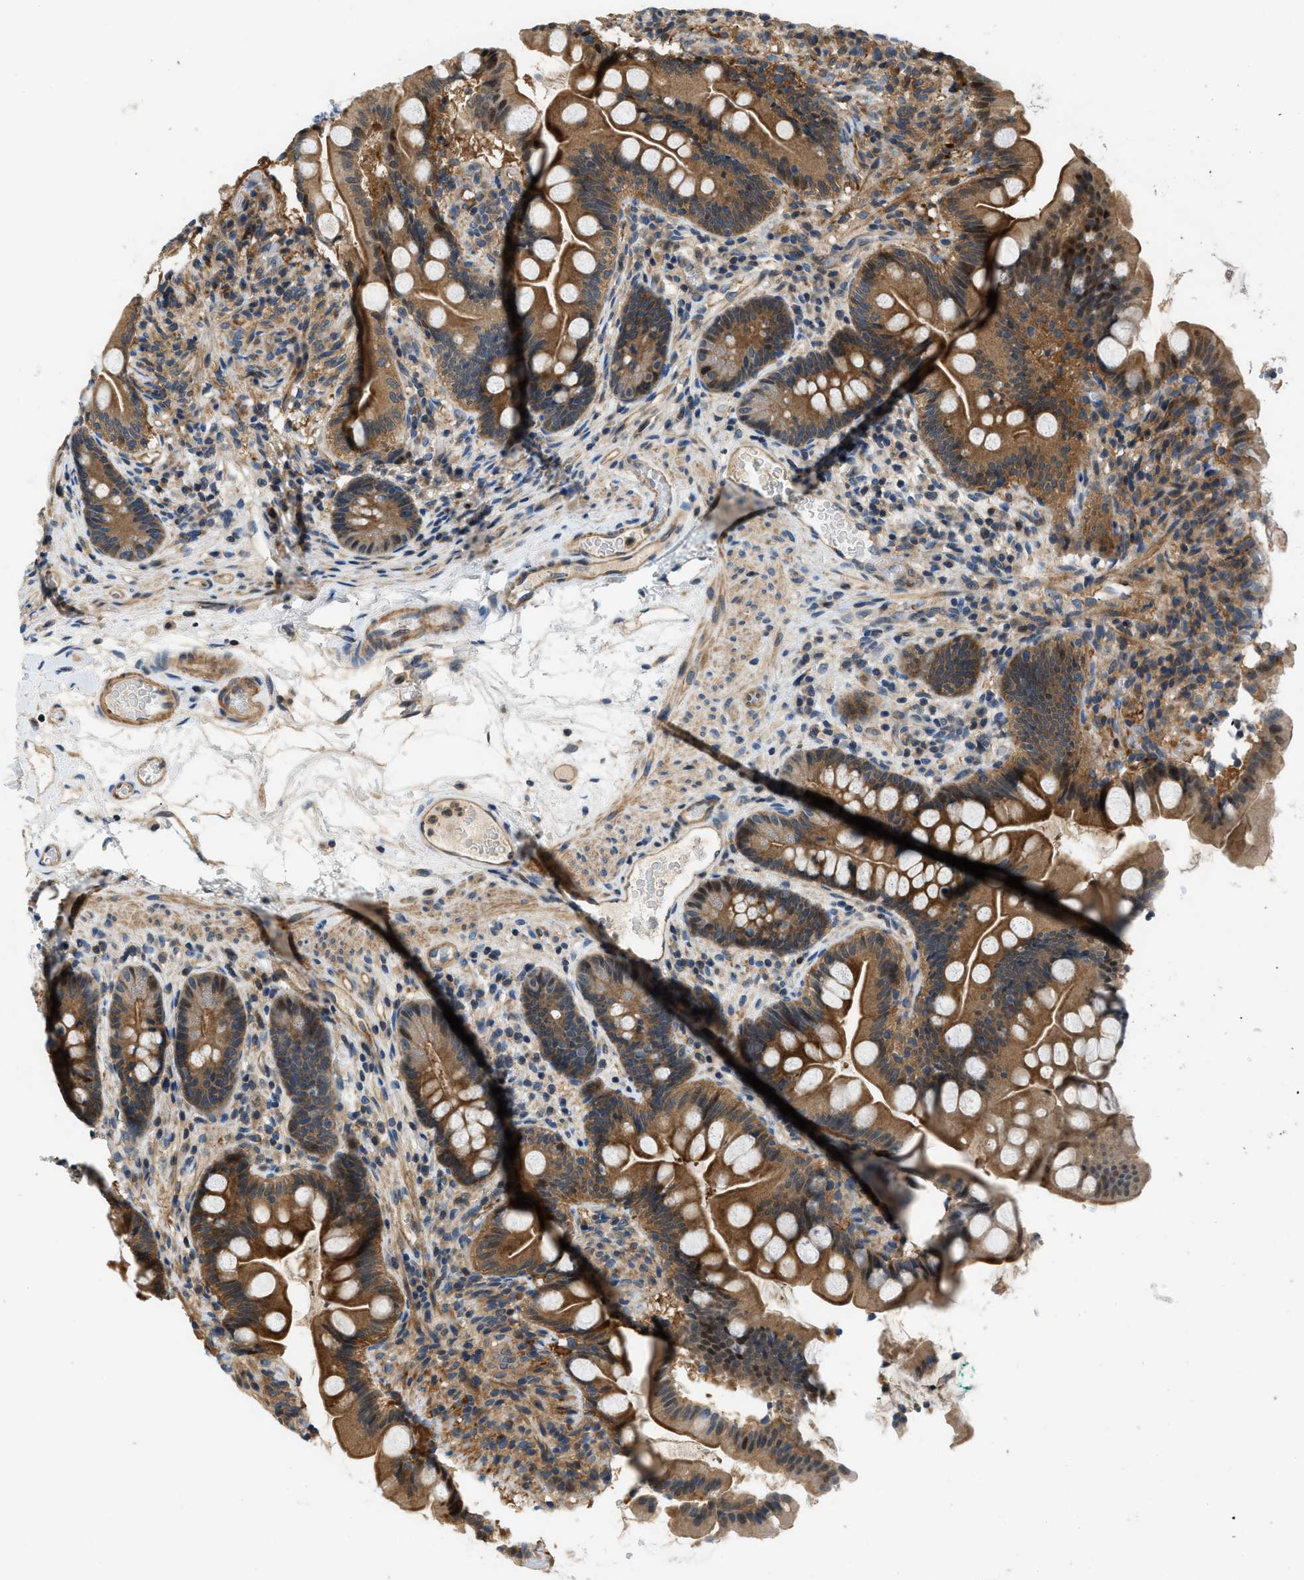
{"staining": {"intensity": "moderate", "quantity": ">75%", "location": "cytoplasmic/membranous"}, "tissue": "small intestine", "cell_type": "Glandular cells", "image_type": "normal", "snomed": [{"axis": "morphology", "description": "Normal tissue, NOS"}, {"axis": "topography", "description": "Small intestine"}], "caption": "Immunohistochemistry (IHC) photomicrograph of unremarkable small intestine stained for a protein (brown), which displays medium levels of moderate cytoplasmic/membranous expression in approximately >75% of glandular cells.", "gene": "GPR31", "patient": {"sex": "female", "age": 56}}